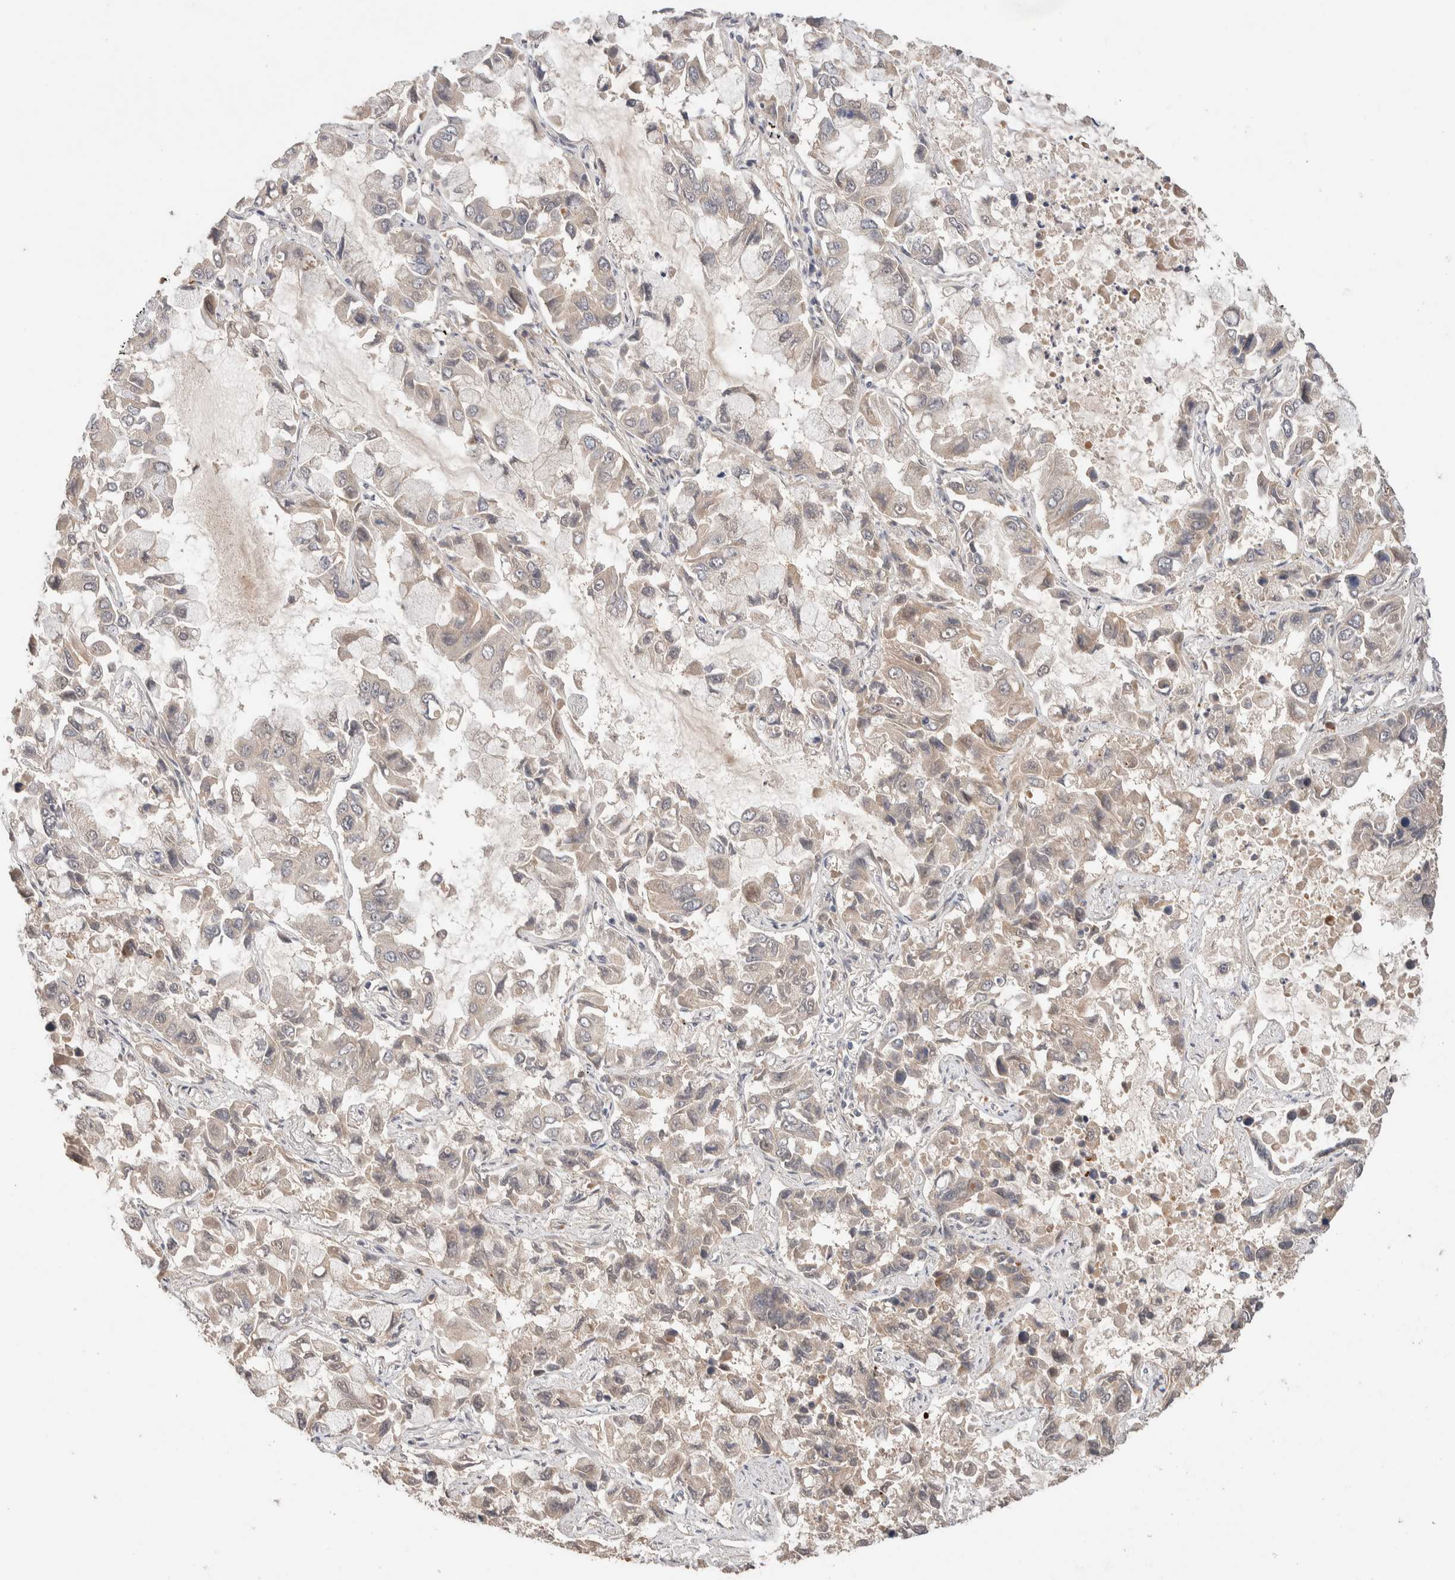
{"staining": {"intensity": "negative", "quantity": "none", "location": "none"}, "tissue": "lung cancer", "cell_type": "Tumor cells", "image_type": "cancer", "snomed": [{"axis": "morphology", "description": "Adenocarcinoma, NOS"}, {"axis": "topography", "description": "Lung"}], "caption": "This is an immunohistochemistry (IHC) micrograph of human lung cancer. There is no expression in tumor cells.", "gene": "CASK", "patient": {"sex": "male", "age": 64}}